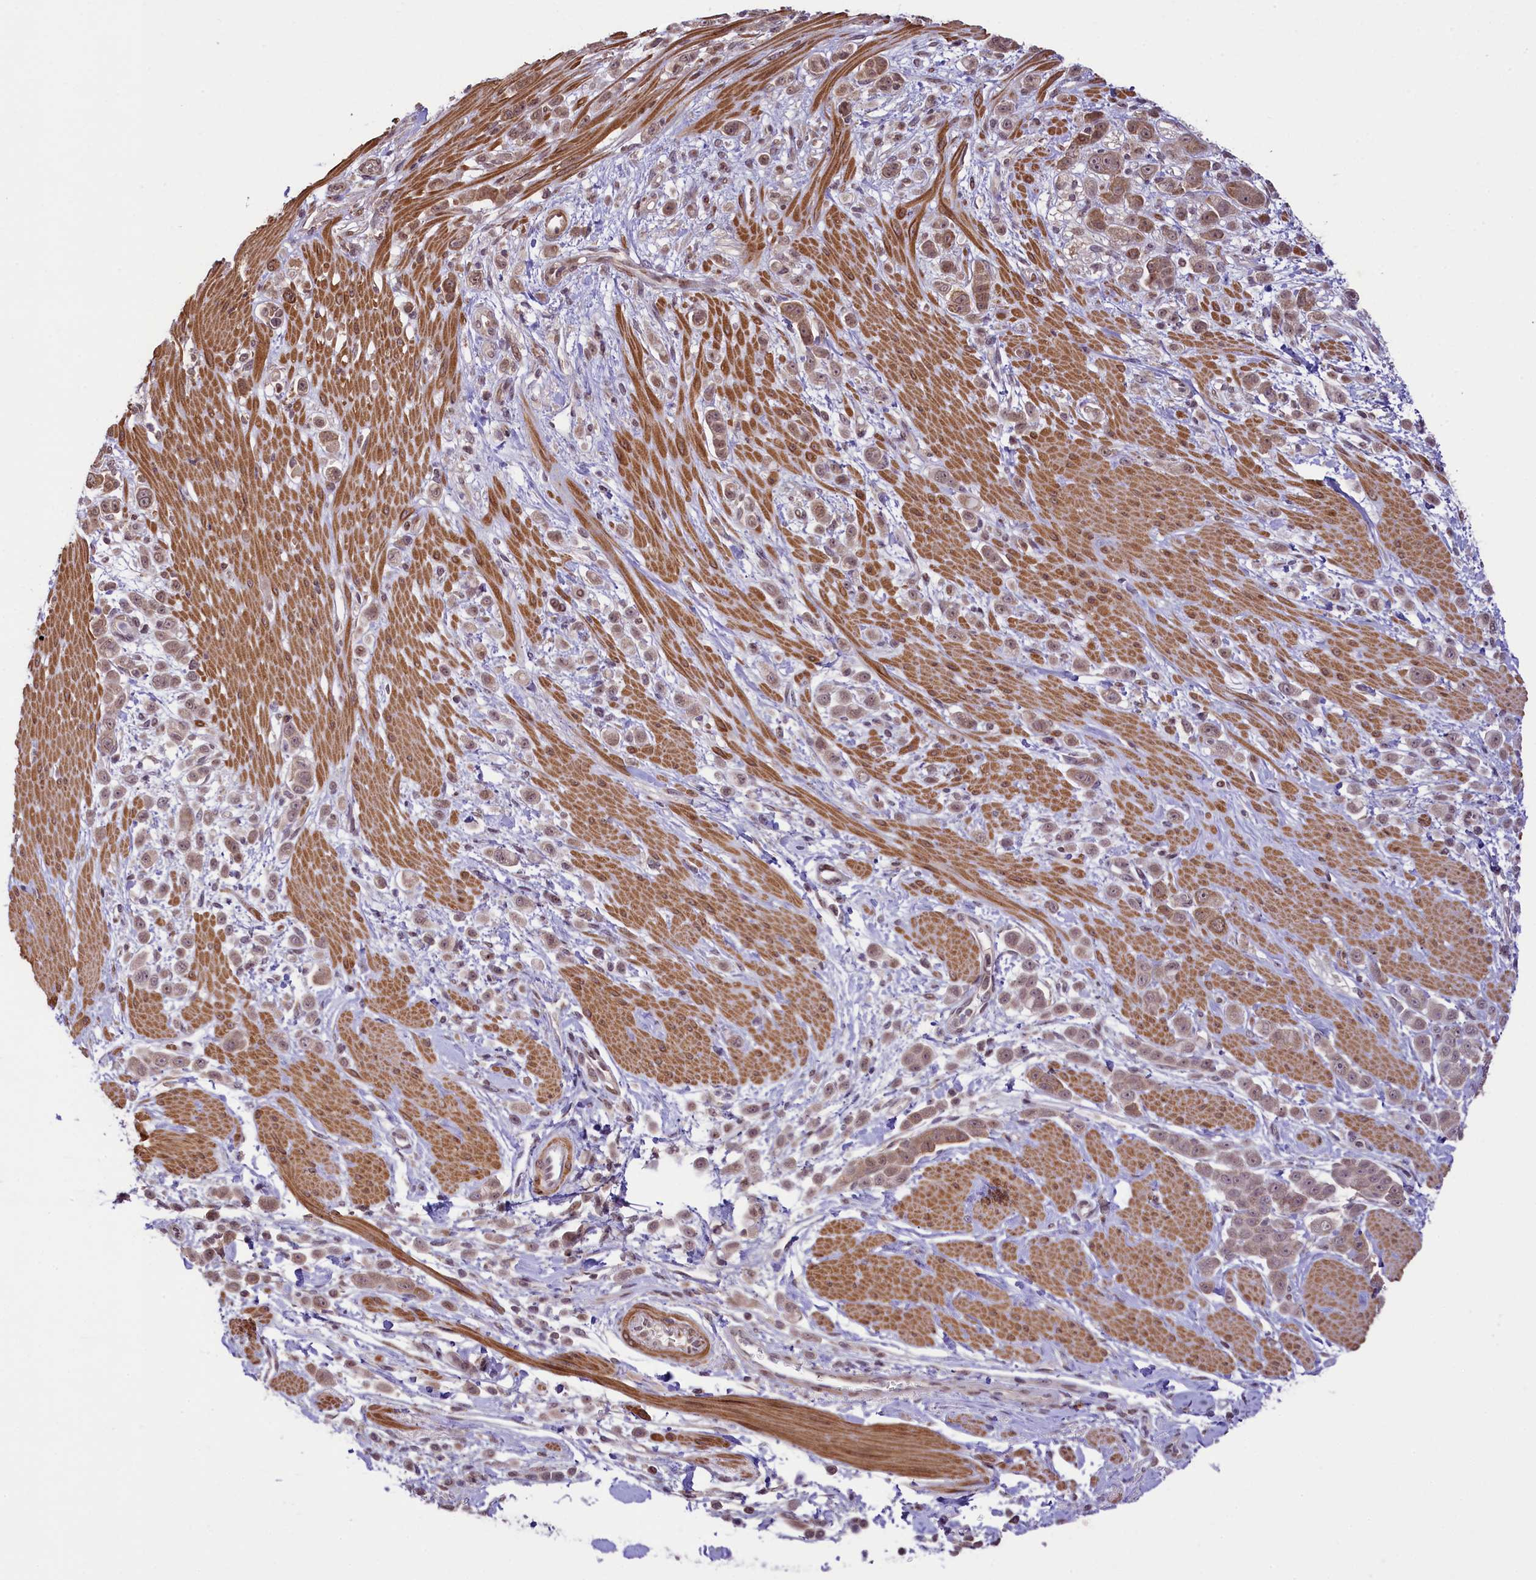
{"staining": {"intensity": "weak", "quantity": ">75%", "location": "cytoplasmic/membranous"}, "tissue": "pancreatic cancer", "cell_type": "Tumor cells", "image_type": "cancer", "snomed": [{"axis": "morphology", "description": "Normal tissue, NOS"}, {"axis": "morphology", "description": "Adenocarcinoma, NOS"}, {"axis": "topography", "description": "Pancreas"}], "caption": "Protein staining by immunohistochemistry displays weak cytoplasmic/membranous staining in approximately >75% of tumor cells in pancreatic cancer (adenocarcinoma). (brown staining indicates protein expression, while blue staining denotes nuclei).", "gene": "RBBP8", "patient": {"sex": "female", "age": 64}}